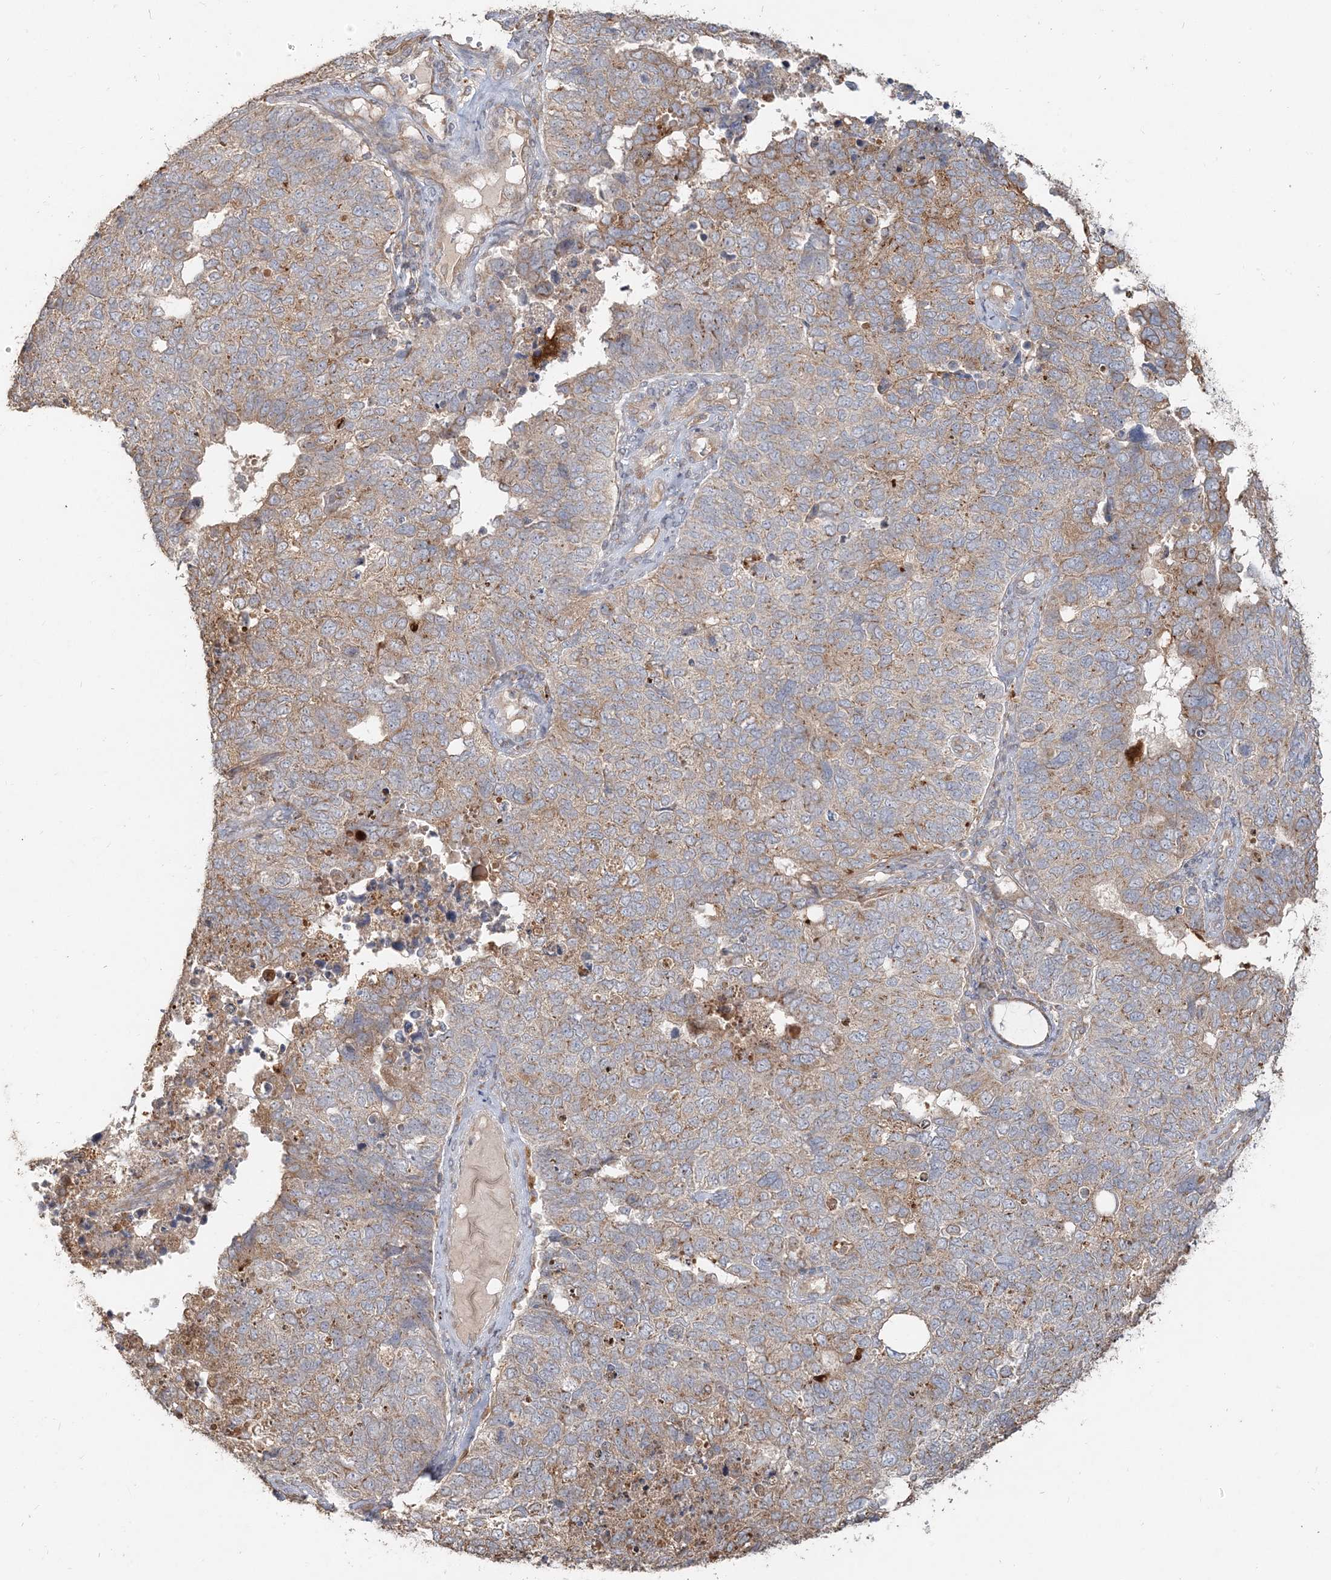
{"staining": {"intensity": "moderate", "quantity": "25%-75%", "location": "cytoplasmic/membranous"}, "tissue": "cervical cancer", "cell_type": "Tumor cells", "image_type": "cancer", "snomed": [{"axis": "morphology", "description": "Squamous cell carcinoma, NOS"}, {"axis": "topography", "description": "Cervix"}], "caption": "Immunohistochemical staining of cervical squamous cell carcinoma reveals medium levels of moderate cytoplasmic/membranous protein expression in about 25%-75% of tumor cells. (brown staining indicates protein expression, while blue staining denotes nuclei).", "gene": "RAB14", "patient": {"sex": "female", "age": 63}}